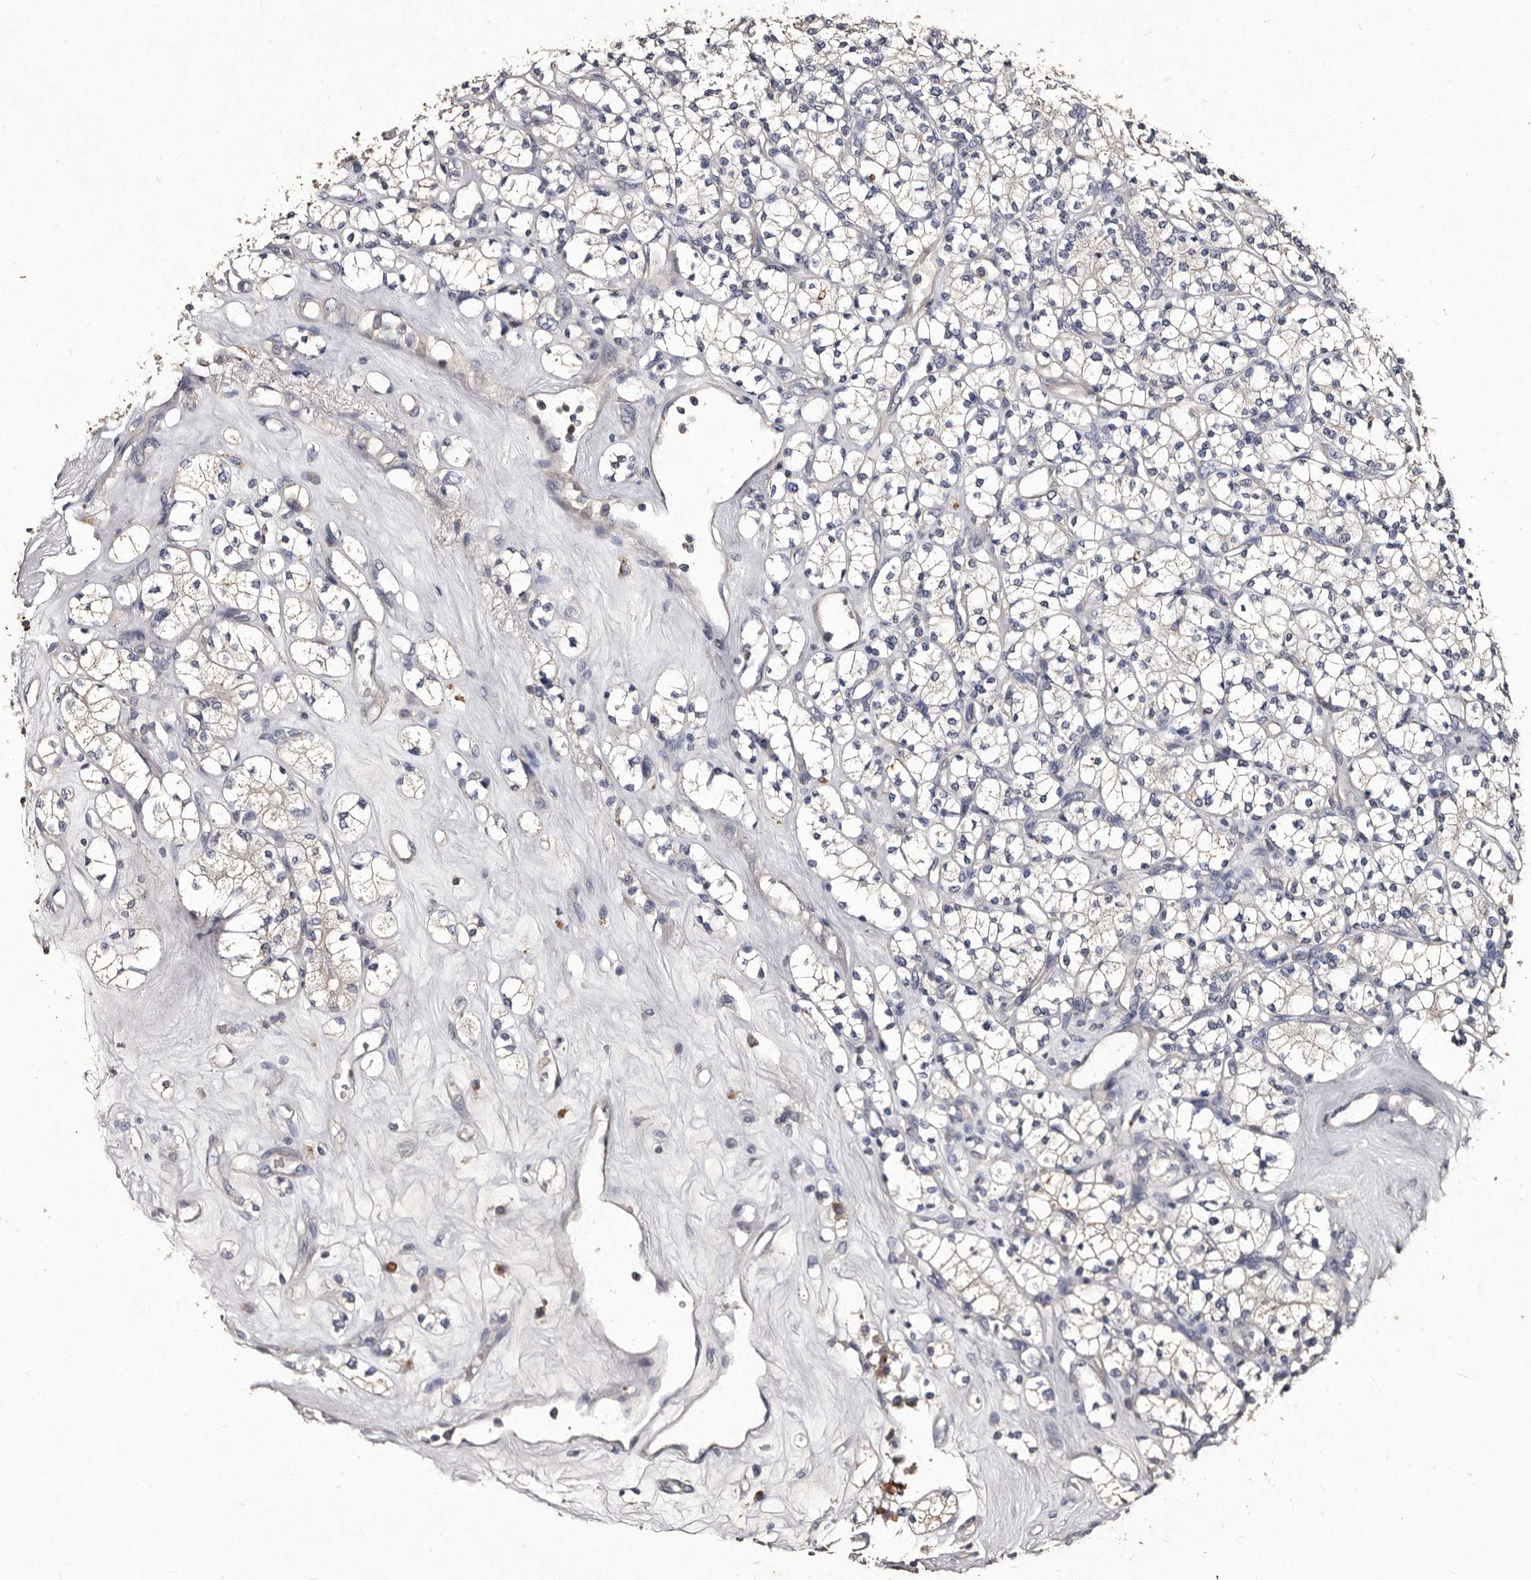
{"staining": {"intensity": "negative", "quantity": "none", "location": "none"}, "tissue": "renal cancer", "cell_type": "Tumor cells", "image_type": "cancer", "snomed": [{"axis": "morphology", "description": "Adenocarcinoma, NOS"}, {"axis": "topography", "description": "Kidney"}], "caption": "Adenocarcinoma (renal) was stained to show a protein in brown. There is no significant expression in tumor cells.", "gene": "TFB1M", "patient": {"sex": "male", "age": 77}}